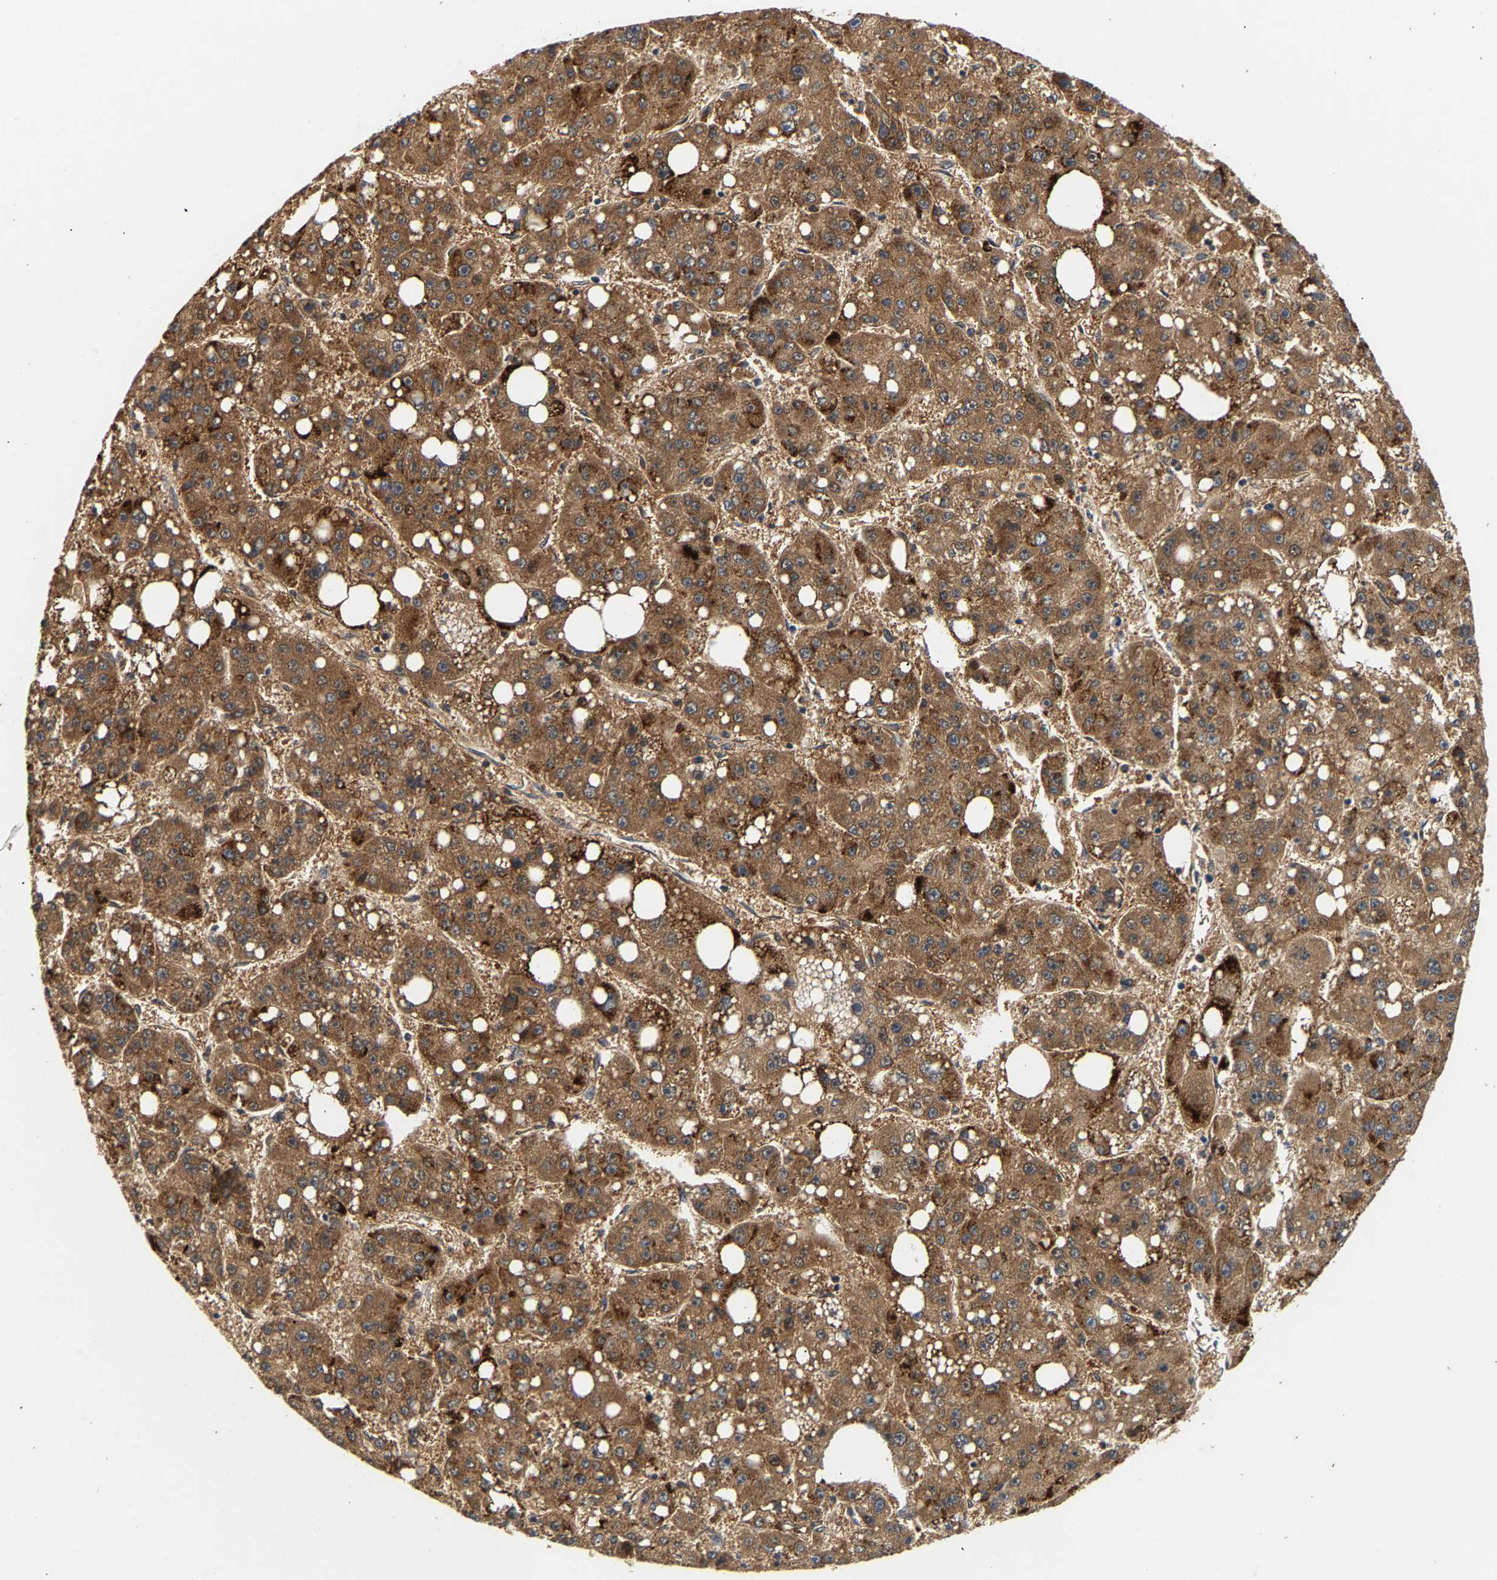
{"staining": {"intensity": "strong", "quantity": ">75%", "location": "cytoplasmic/membranous"}, "tissue": "liver cancer", "cell_type": "Tumor cells", "image_type": "cancer", "snomed": [{"axis": "morphology", "description": "Carcinoma, Hepatocellular, NOS"}, {"axis": "topography", "description": "Liver"}], "caption": "Immunohistochemistry (IHC) of human liver cancer (hepatocellular carcinoma) demonstrates high levels of strong cytoplasmic/membranous expression in about >75% of tumor cells.", "gene": "PPID", "patient": {"sex": "female", "age": 61}}